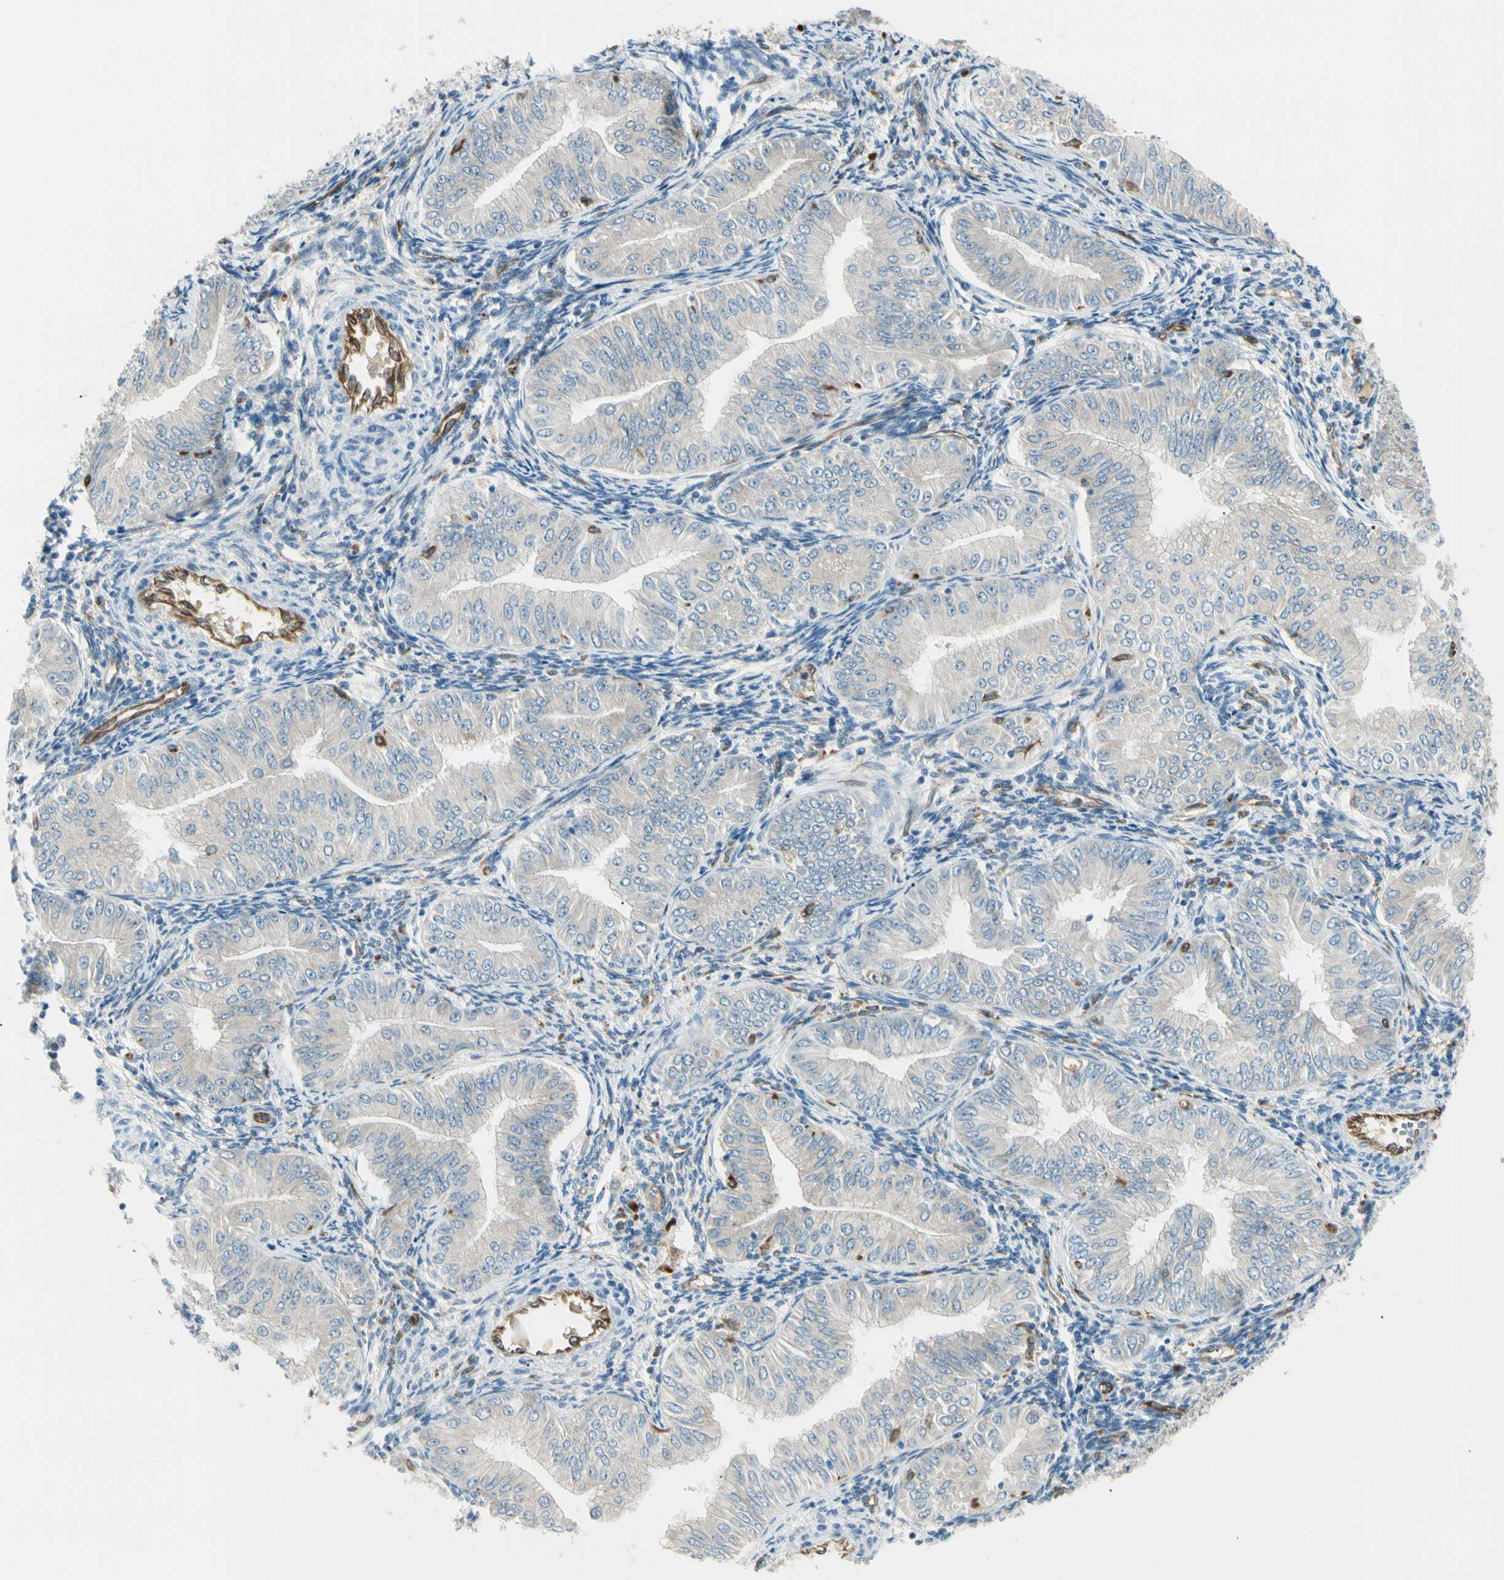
{"staining": {"intensity": "negative", "quantity": "none", "location": "none"}, "tissue": "endometrial cancer", "cell_type": "Tumor cells", "image_type": "cancer", "snomed": [{"axis": "morphology", "description": "Normal tissue, NOS"}, {"axis": "morphology", "description": "Adenocarcinoma, NOS"}, {"axis": "topography", "description": "Endometrium"}], "caption": "This histopathology image is of endometrial cancer stained with immunohistochemistry to label a protein in brown with the nuclei are counter-stained blue. There is no positivity in tumor cells.", "gene": "LPCAT2", "patient": {"sex": "female", "age": 53}}